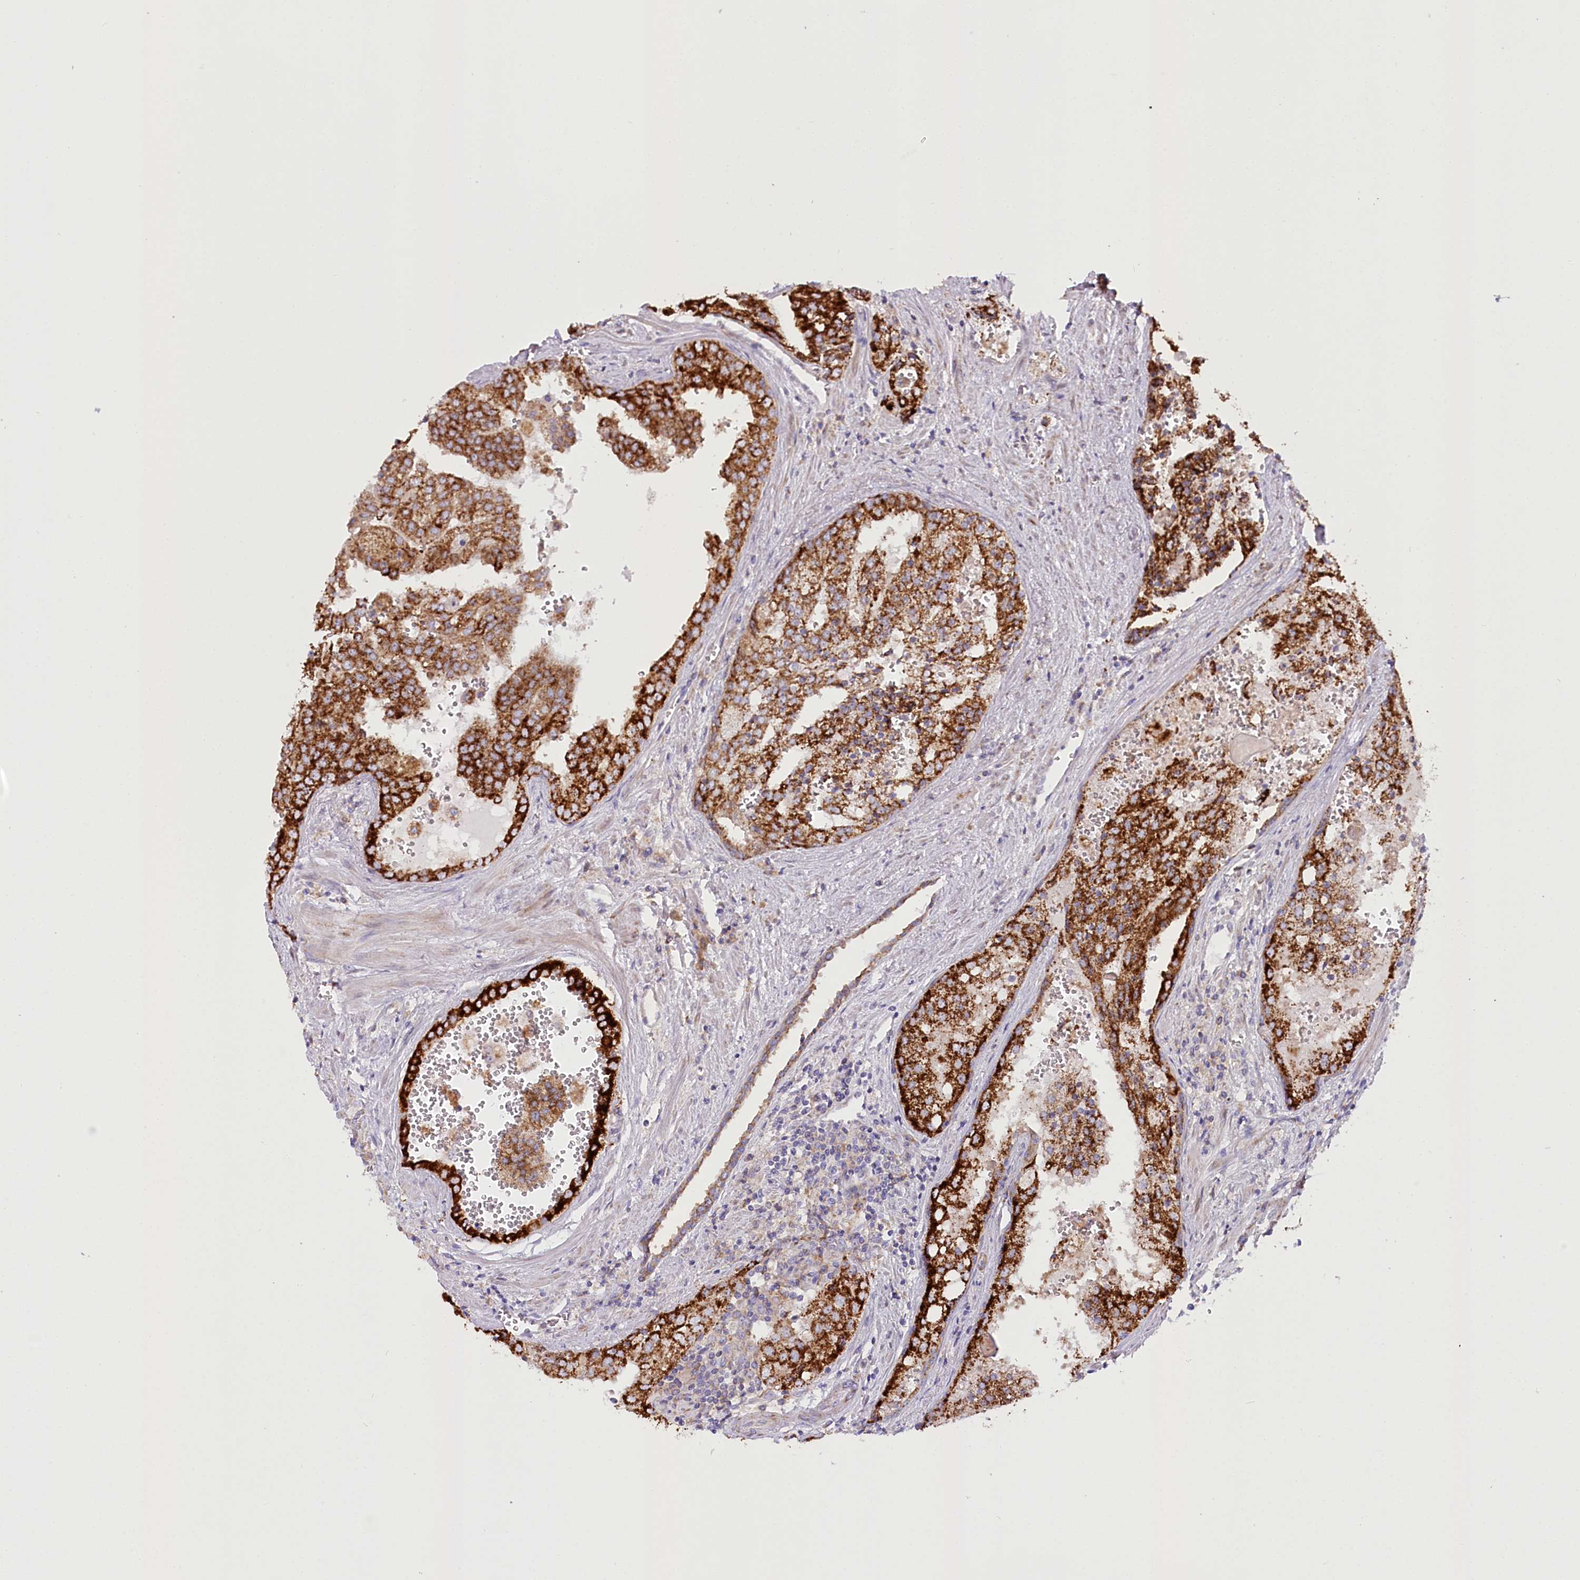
{"staining": {"intensity": "strong", "quantity": ">75%", "location": "cytoplasmic/membranous"}, "tissue": "prostate cancer", "cell_type": "Tumor cells", "image_type": "cancer", "snomed": [{"axis": "morphology", "description": "Adenocarcinoma, High grade"}, {"axis": "topography", "description": "Prostate"}], "caption": "Protein staining of prostate adenocarcinoma (high-grade) tissue exhibits strong cytoplasmic/membranous positivity in about >75% of tumor cells. The protein is stained brown, and the nuclei are stained in blue (DAB IHC with brightfield microscopy, high magnification).", "gene": "THUMPD3", "patient": {"sex": "male", "age": 68}}